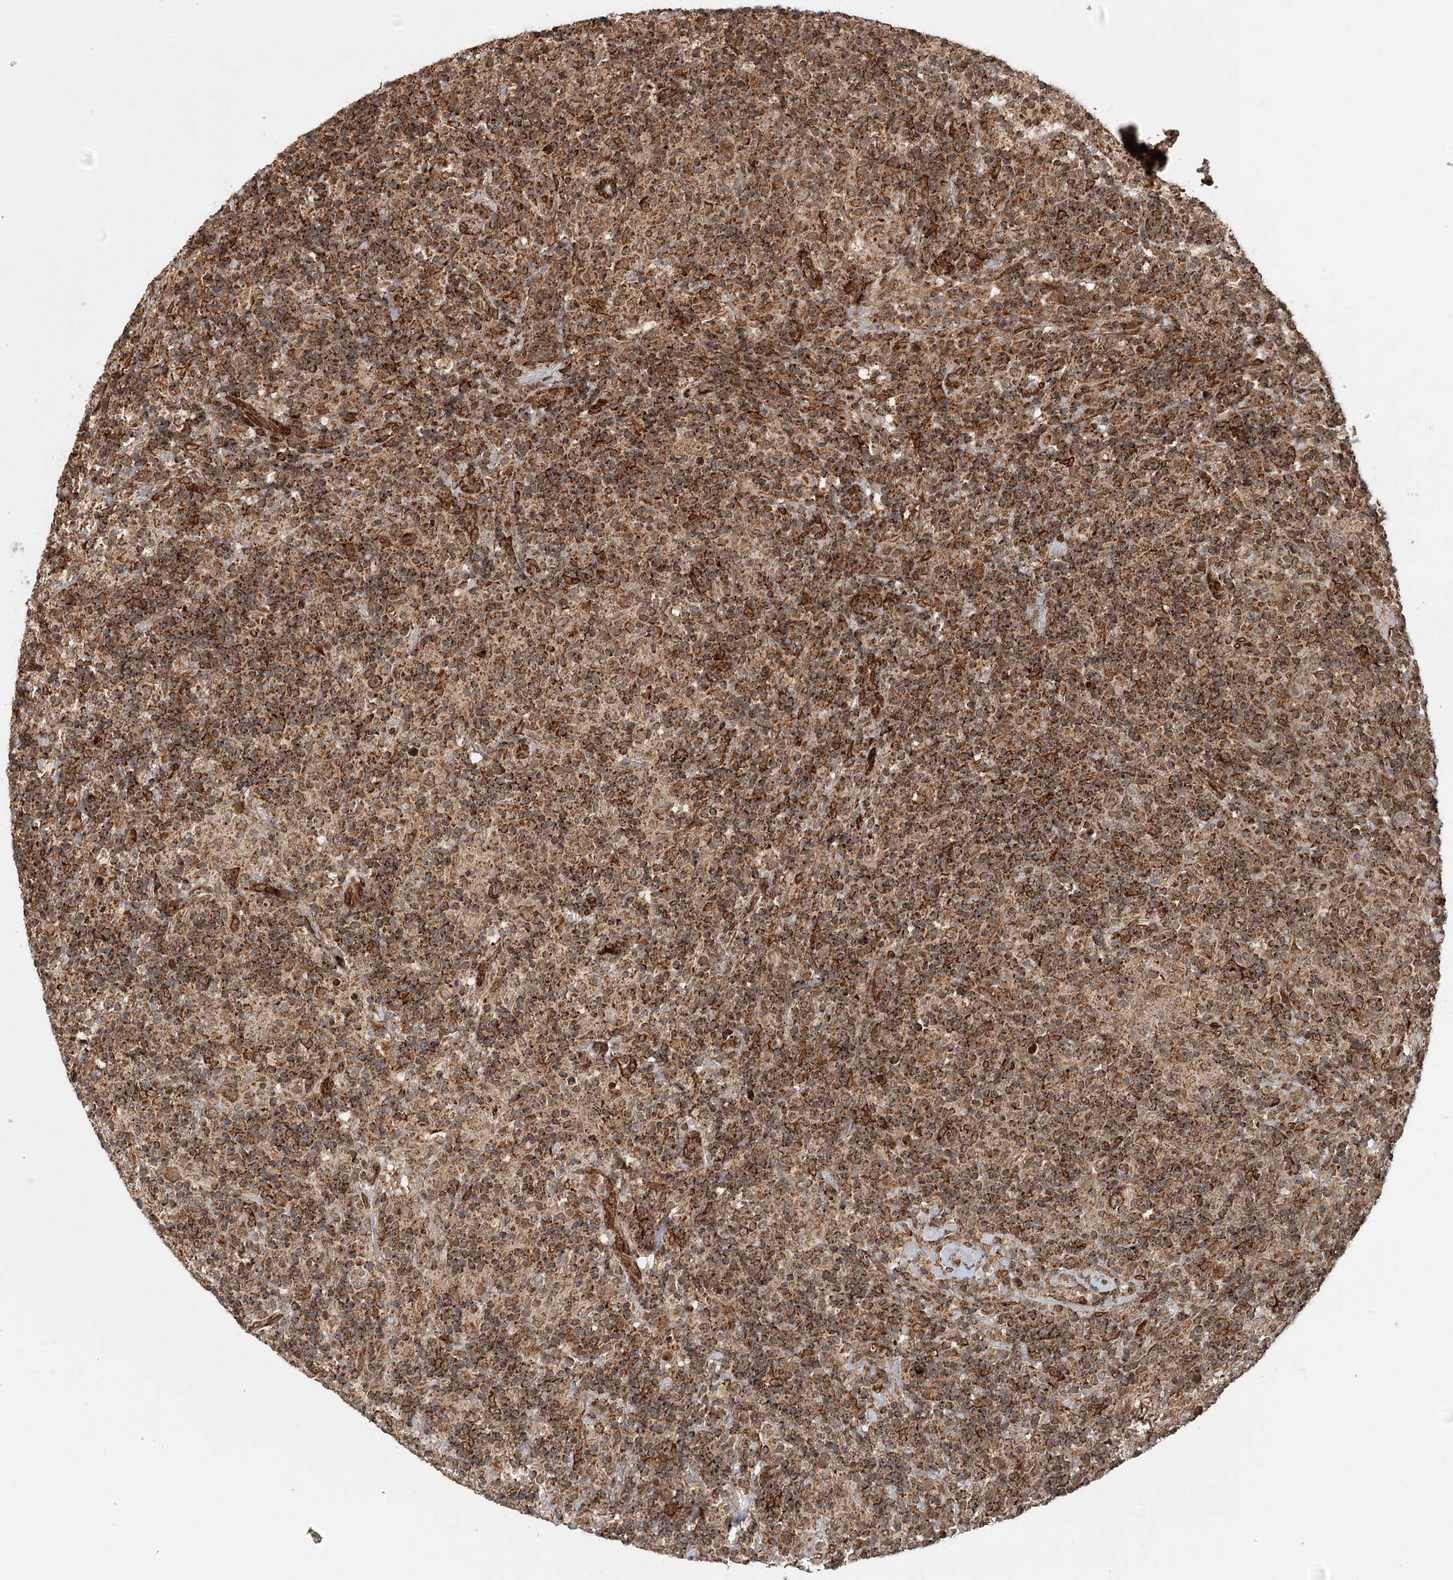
{"staining": {"intensity": "moderate", "quantity": ">75%", "location": "cytoplasmic/membranous"}, "tissue": "lymphoma", "cell_type": "Tumor cells", "image_type": "cancer", "snomed": [{"axis": "morphology", "description": "Hodgkin's disease, NOS"}, {"axis": "topography", "description": "Lymph node"}], "caption": "Moderate cytoplasmic/membranous positivity for a protein is identified in approximately >75% of tumor cells of Hodgkin's disease using immunohistochemistry.", "gene": "BCKDHA", "patient": {"sex": "male", "age": 70}}